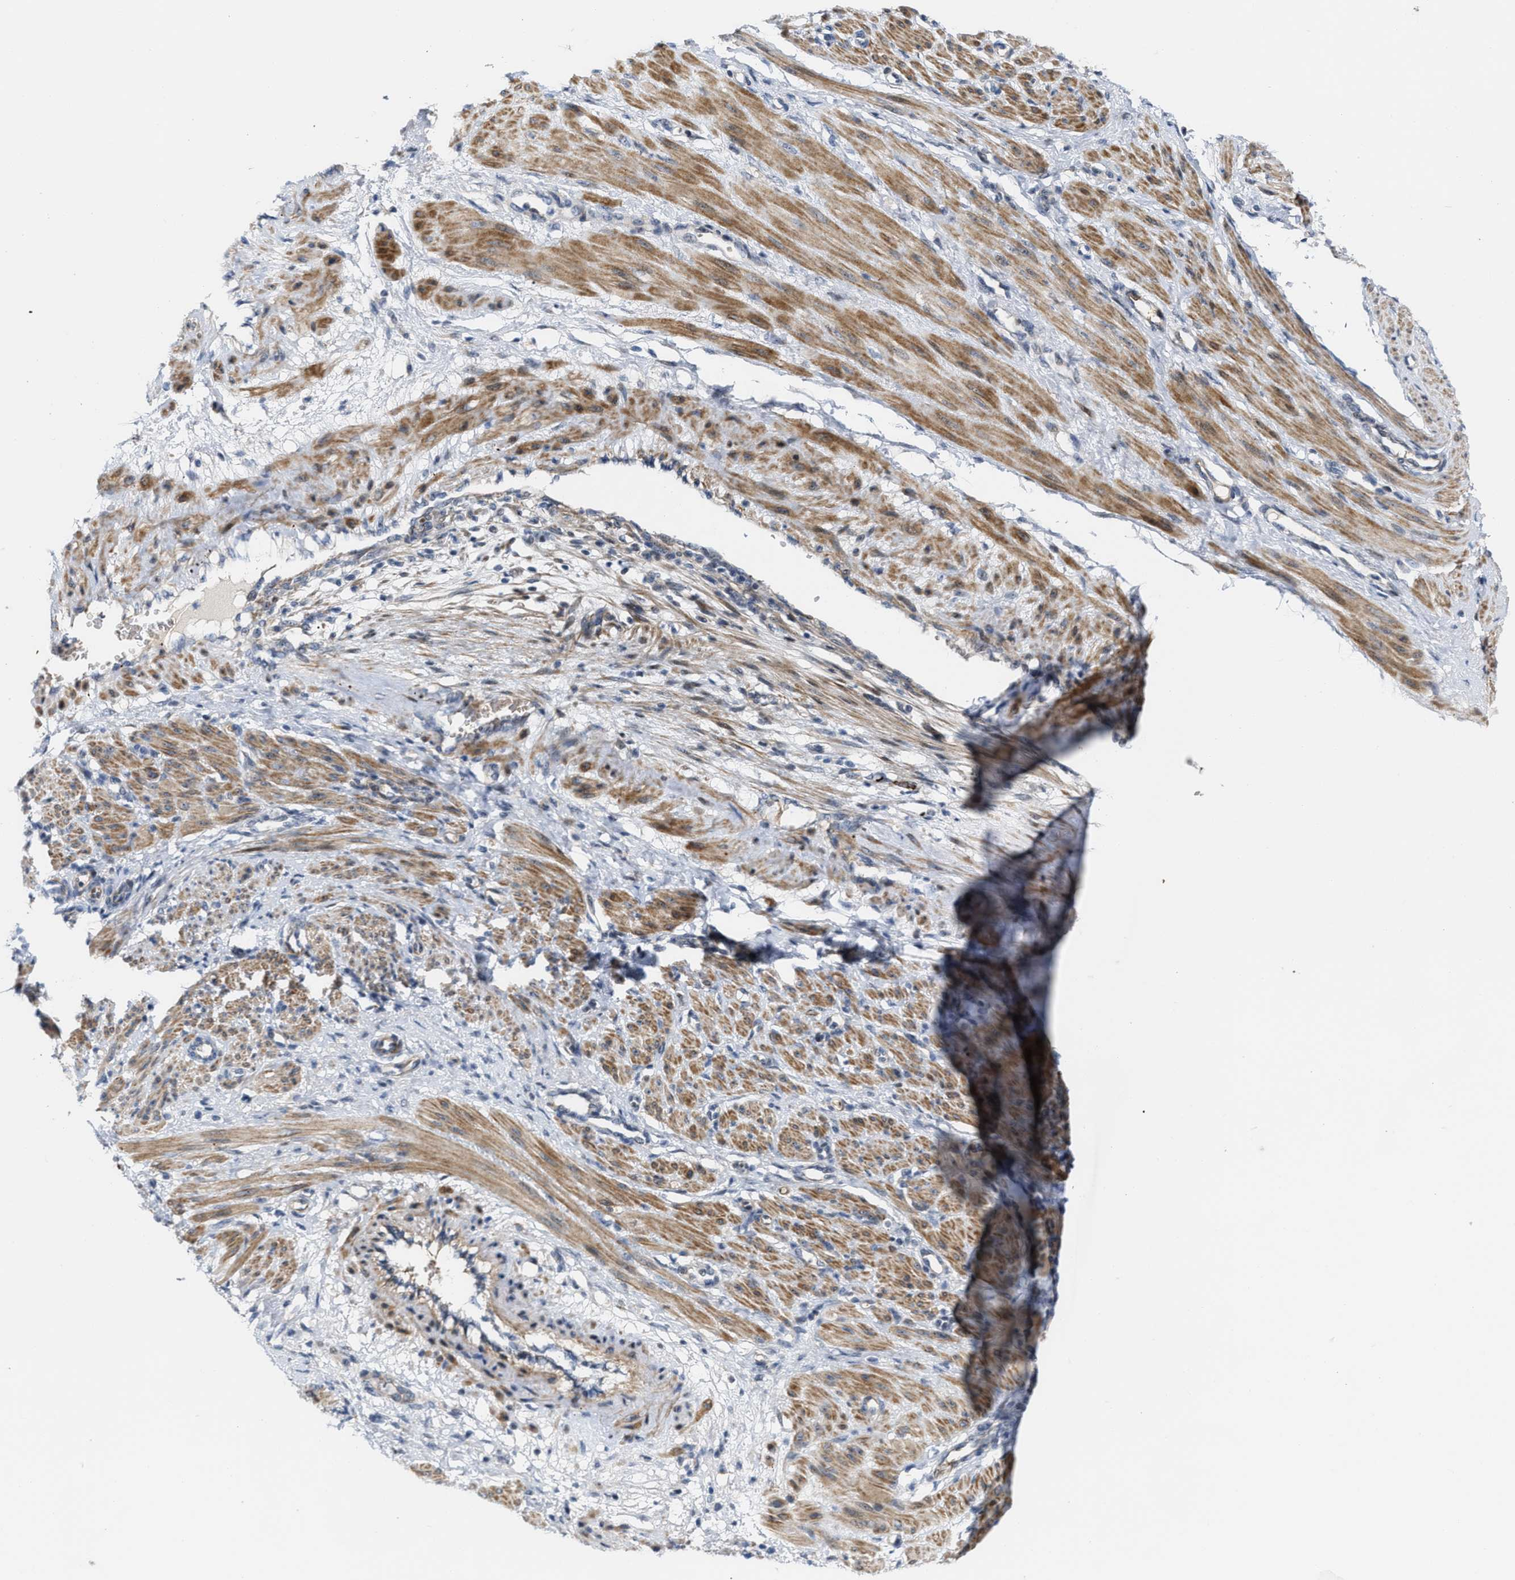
{"staining": {"intensity": "moderate", "quantity": ">75%", "location": "cytoplasmic/membranous"}, "tissue": "smooth muscle", "cell_type": "Smooth muscle cells", "image_type": "normal", "snomed": [{"axis": "morphology", "description": "Normal tissue, NOS"}, {"axis": "topography", "description": "Endometrium"}], "caption": "Protein positivity by IHC displays moderate cytoplasmic/membranous staining in about >75% of smooth muscle cells in unremarkable smooth muscle.", "gene": "POLR1F", "patient": {"sex": "female", "age": 33}}